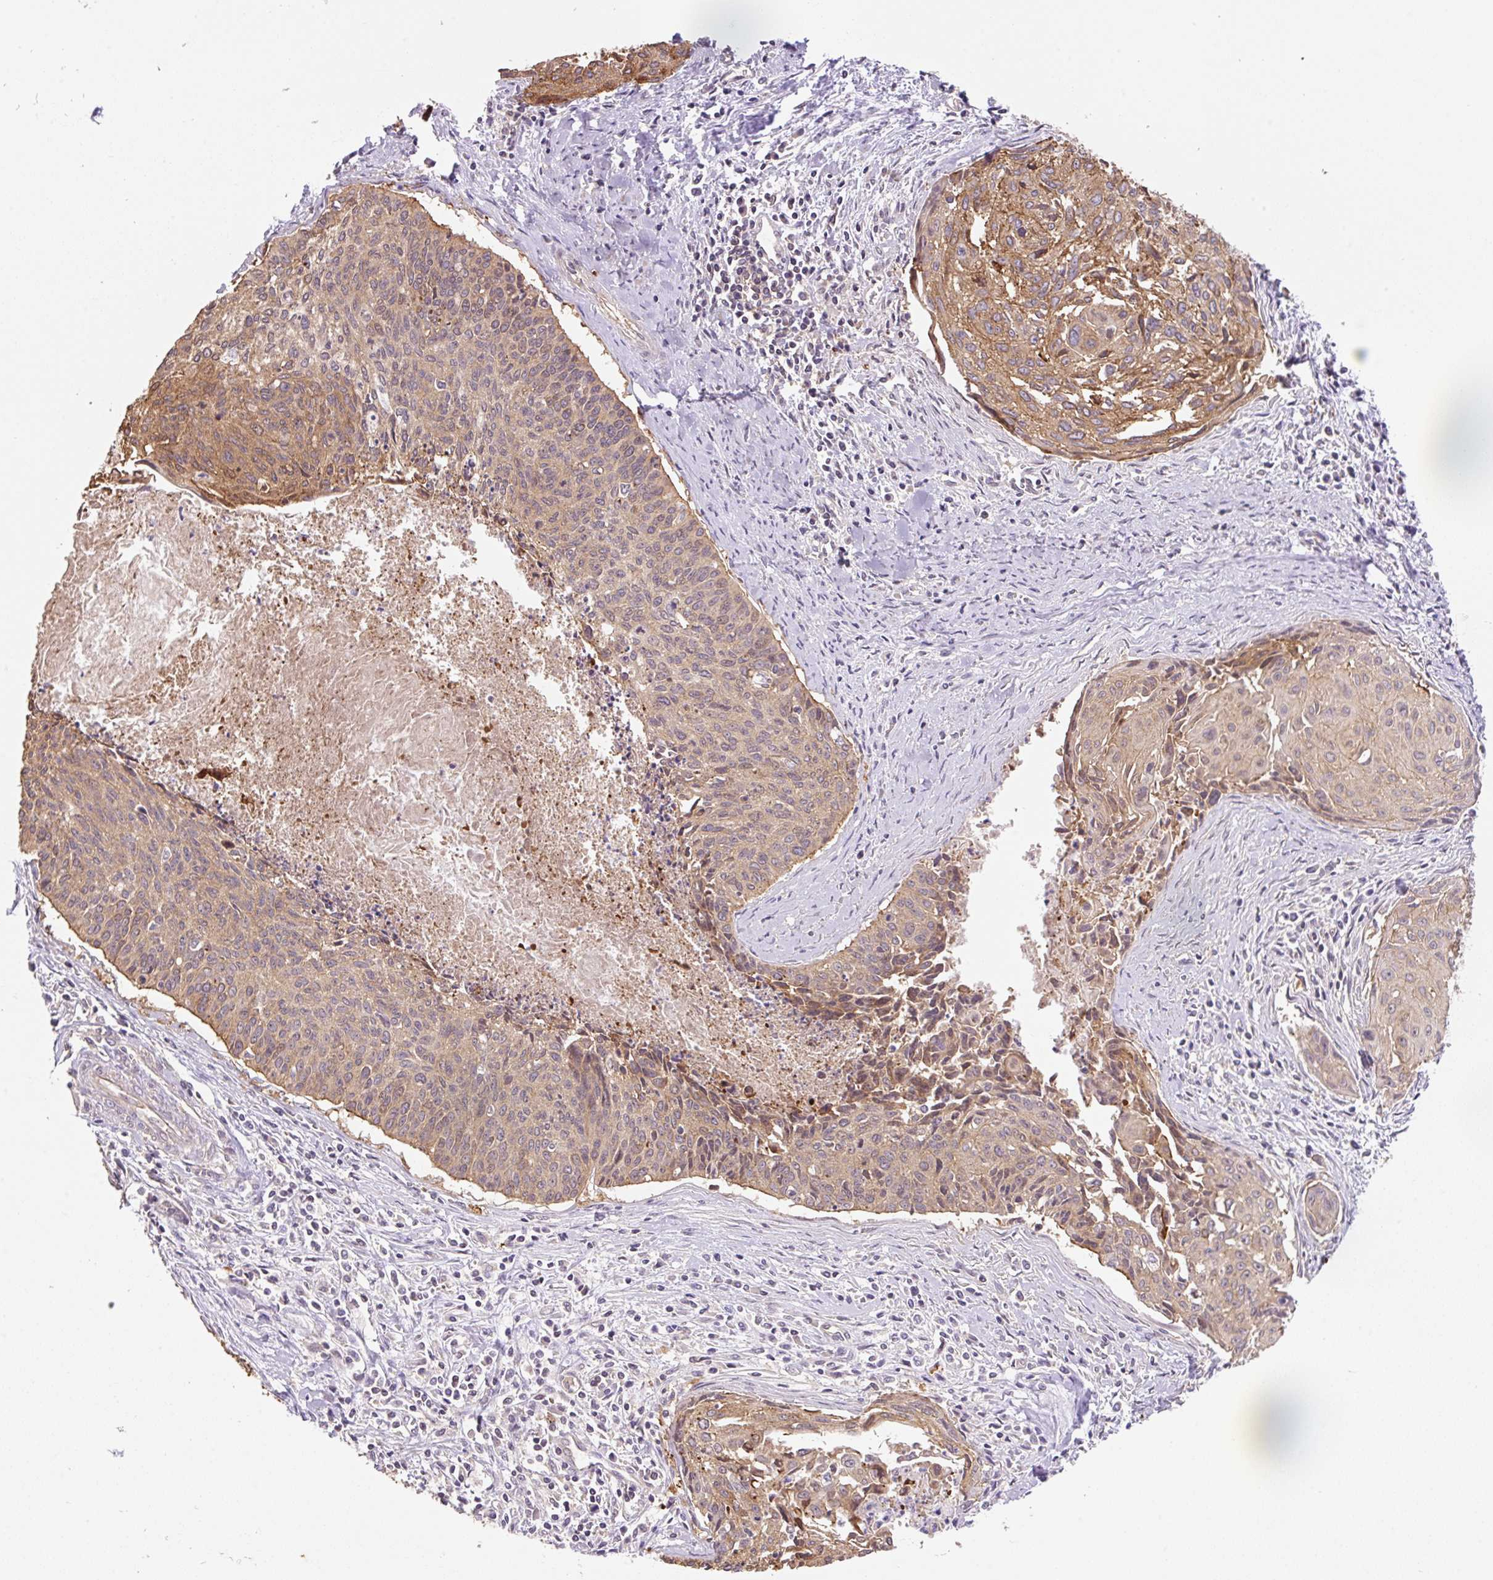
{"staining": {"intensity": "moderate", "quantity": ">75%", "location": "cytoplasmic/membranous"}, "tissue": "cervical cancer", "cell_type": "Tumor cells", "image_type": "cancer", "snomed": [{"axis": "morphology", "description": "Squamous cell carcinoma, NOS"}, {"axis": "topography", "description": "Cervix"}], "caption": "Cervical cancer (squamous cell carcinoma) stained for a protein reveals moderate cytoplasmic/membranous positivity in tumor cells. (DAB = brown stain, brightfield microscopy at high magnification).", "gene": "COX8A", "patient": {"sex": "female", "age": 55}}